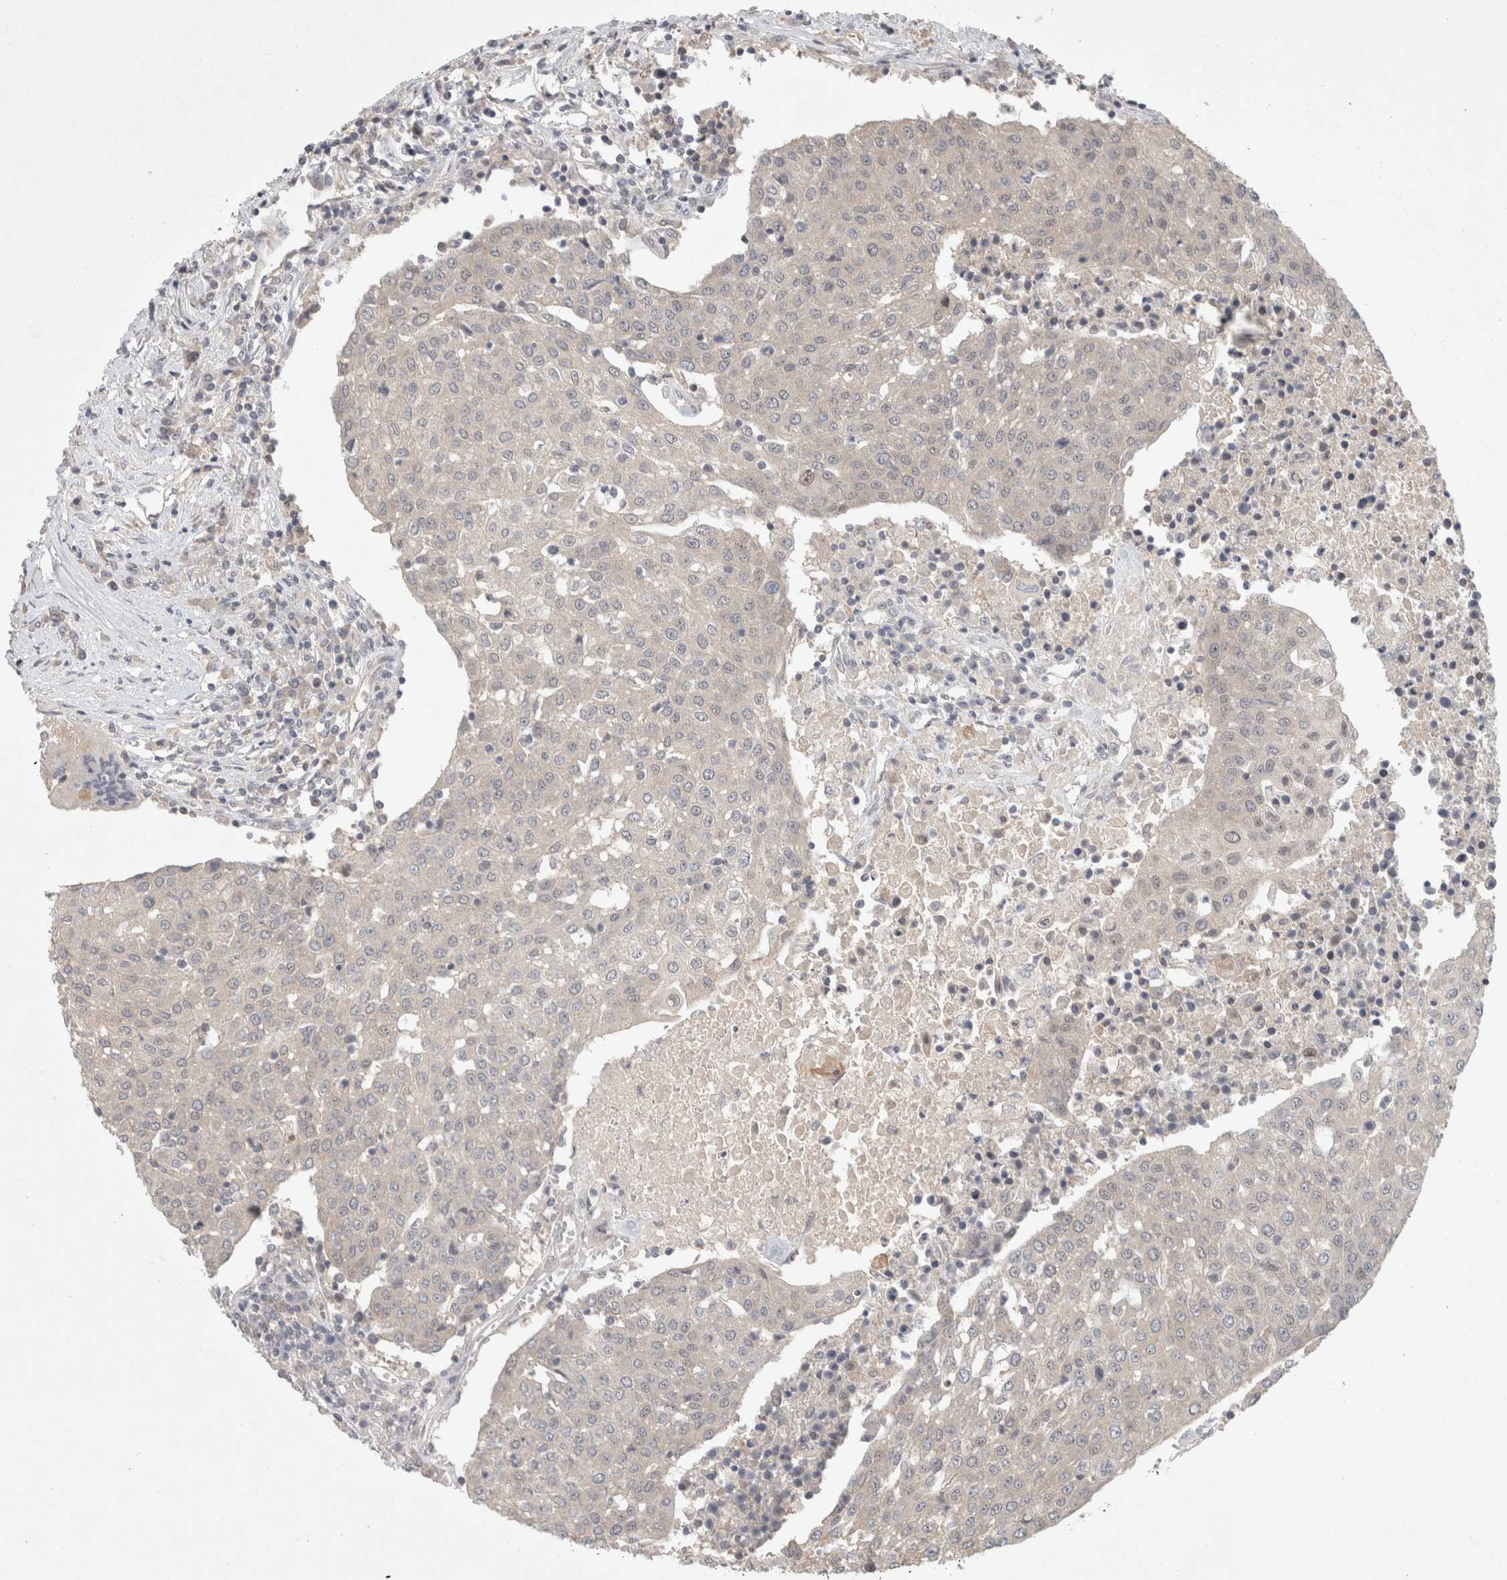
{"staining": {"intensity": "negative", "quantity": "none", "location": "none"}, "tissue": "urothelial cancer", "cell_type": "Tumor cells", "image_type": "cancer", "snomed": [{"axis": "morphology", "description": "Urothelial carcinoma, High grade"}, {"axis": "topography", "description": "Urinary bladder"}], "caption": "The IHC photomicrograph has no significant expression in tumor cells of urothelial cancer tissue. (Stains: DAB immunohistochemistry with hematoxylin counter stain, Microscopy: brightfield microscopy at high magnification).", "gene": "RASAL2", "patient": {"sex": "female", "age": 85}}